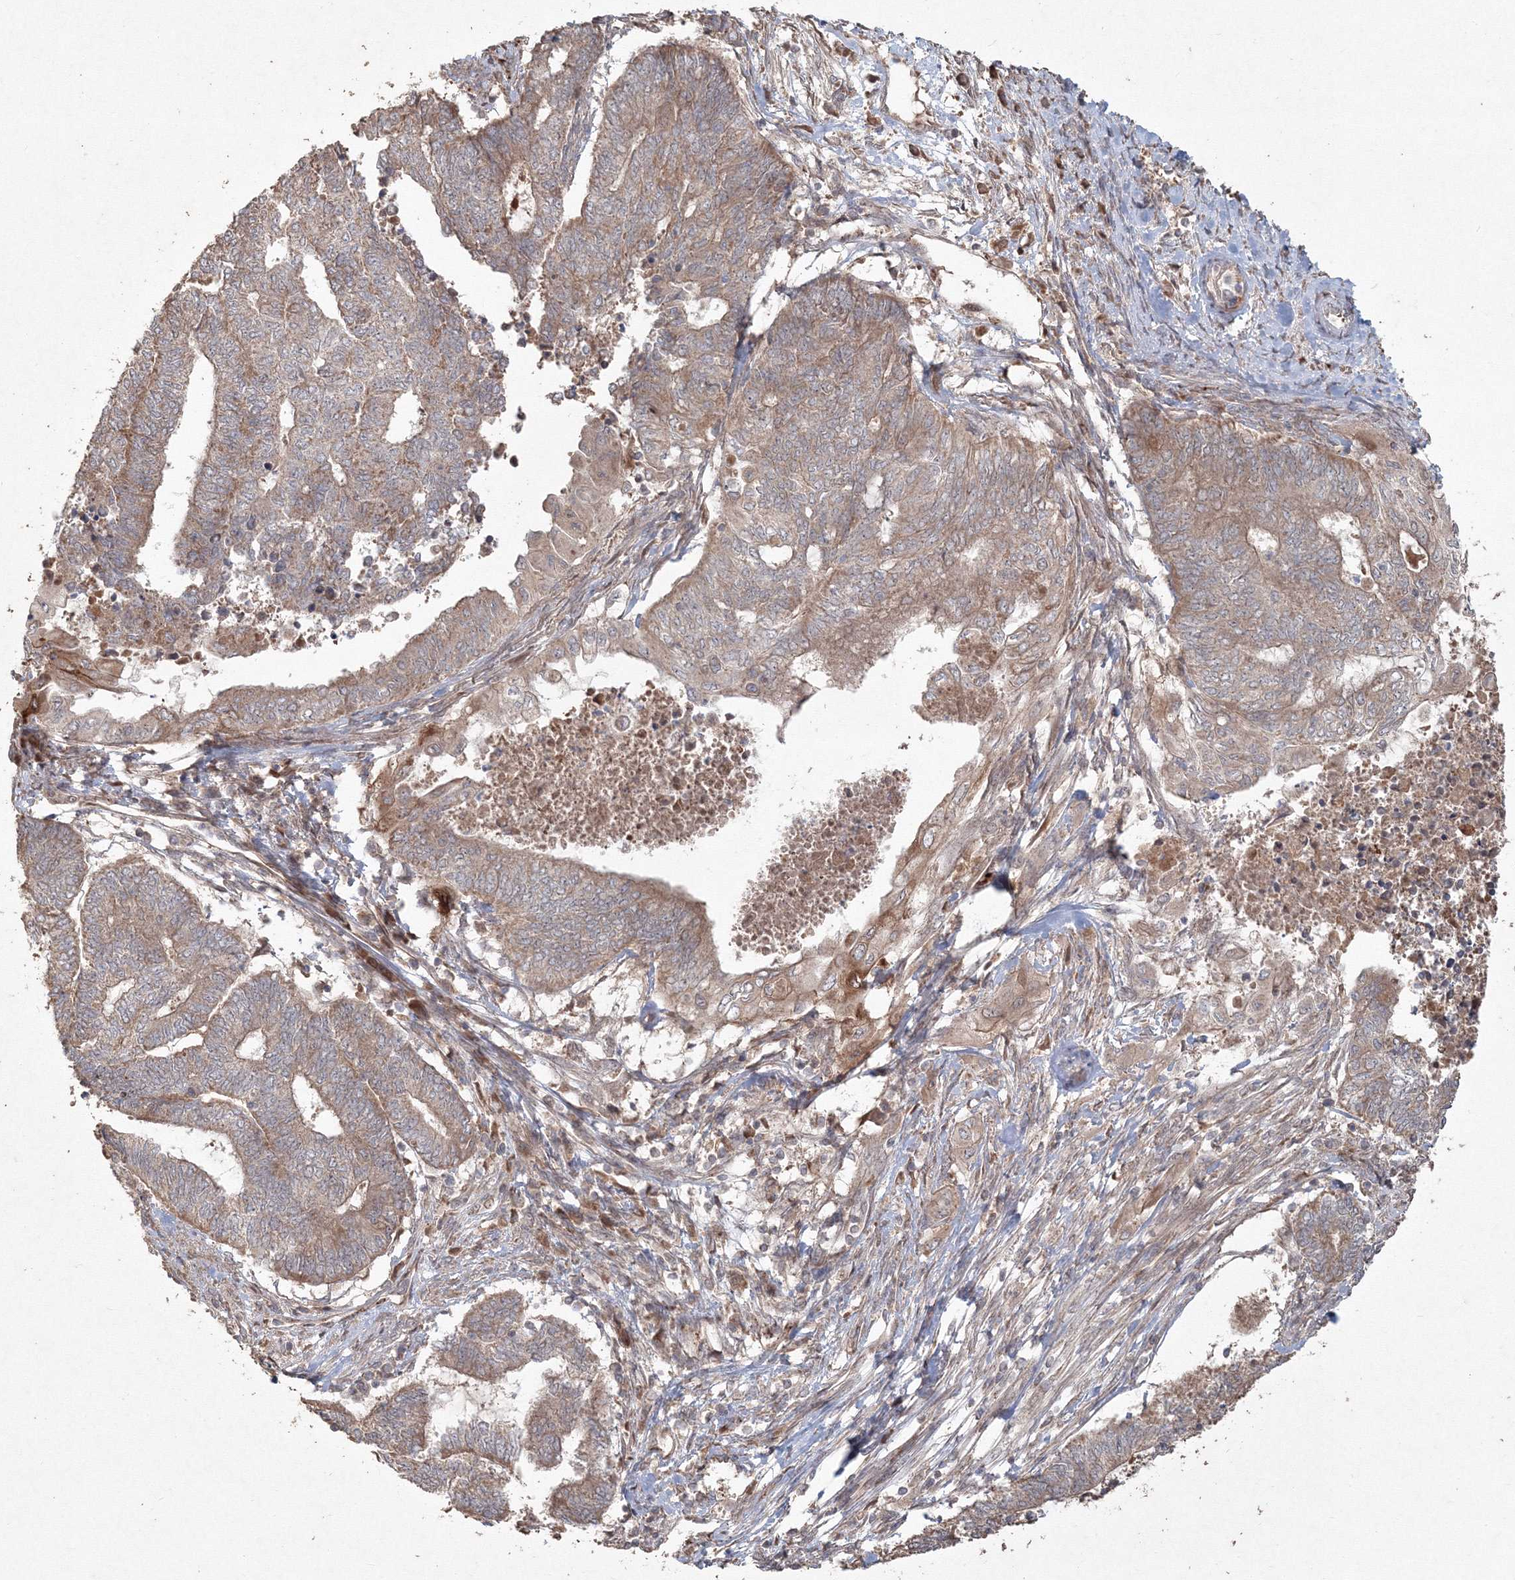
{"staining": {"intensity": "weak", "quantity": ">75%", "location": "cytoplasmic/membranous"}, "tissue": "endometrial cancer", "cell_type": "Tumor cells", "image_type": "cancer", "snomed": [{"axis": "morphology", "description": "Adenocarcinoma, NOS"}, {"axis": "topography", "description": "Uterus"}, {"axis": "topography", "description": "Endometrium"}], "caption": "The immunohistochemical stain shows weak cytoplasmic/membranous expression in tumor cells of endometrial cancer tissue.", "gene": "ANAPC16", "patient": {"sex": "female", "age": 70}}